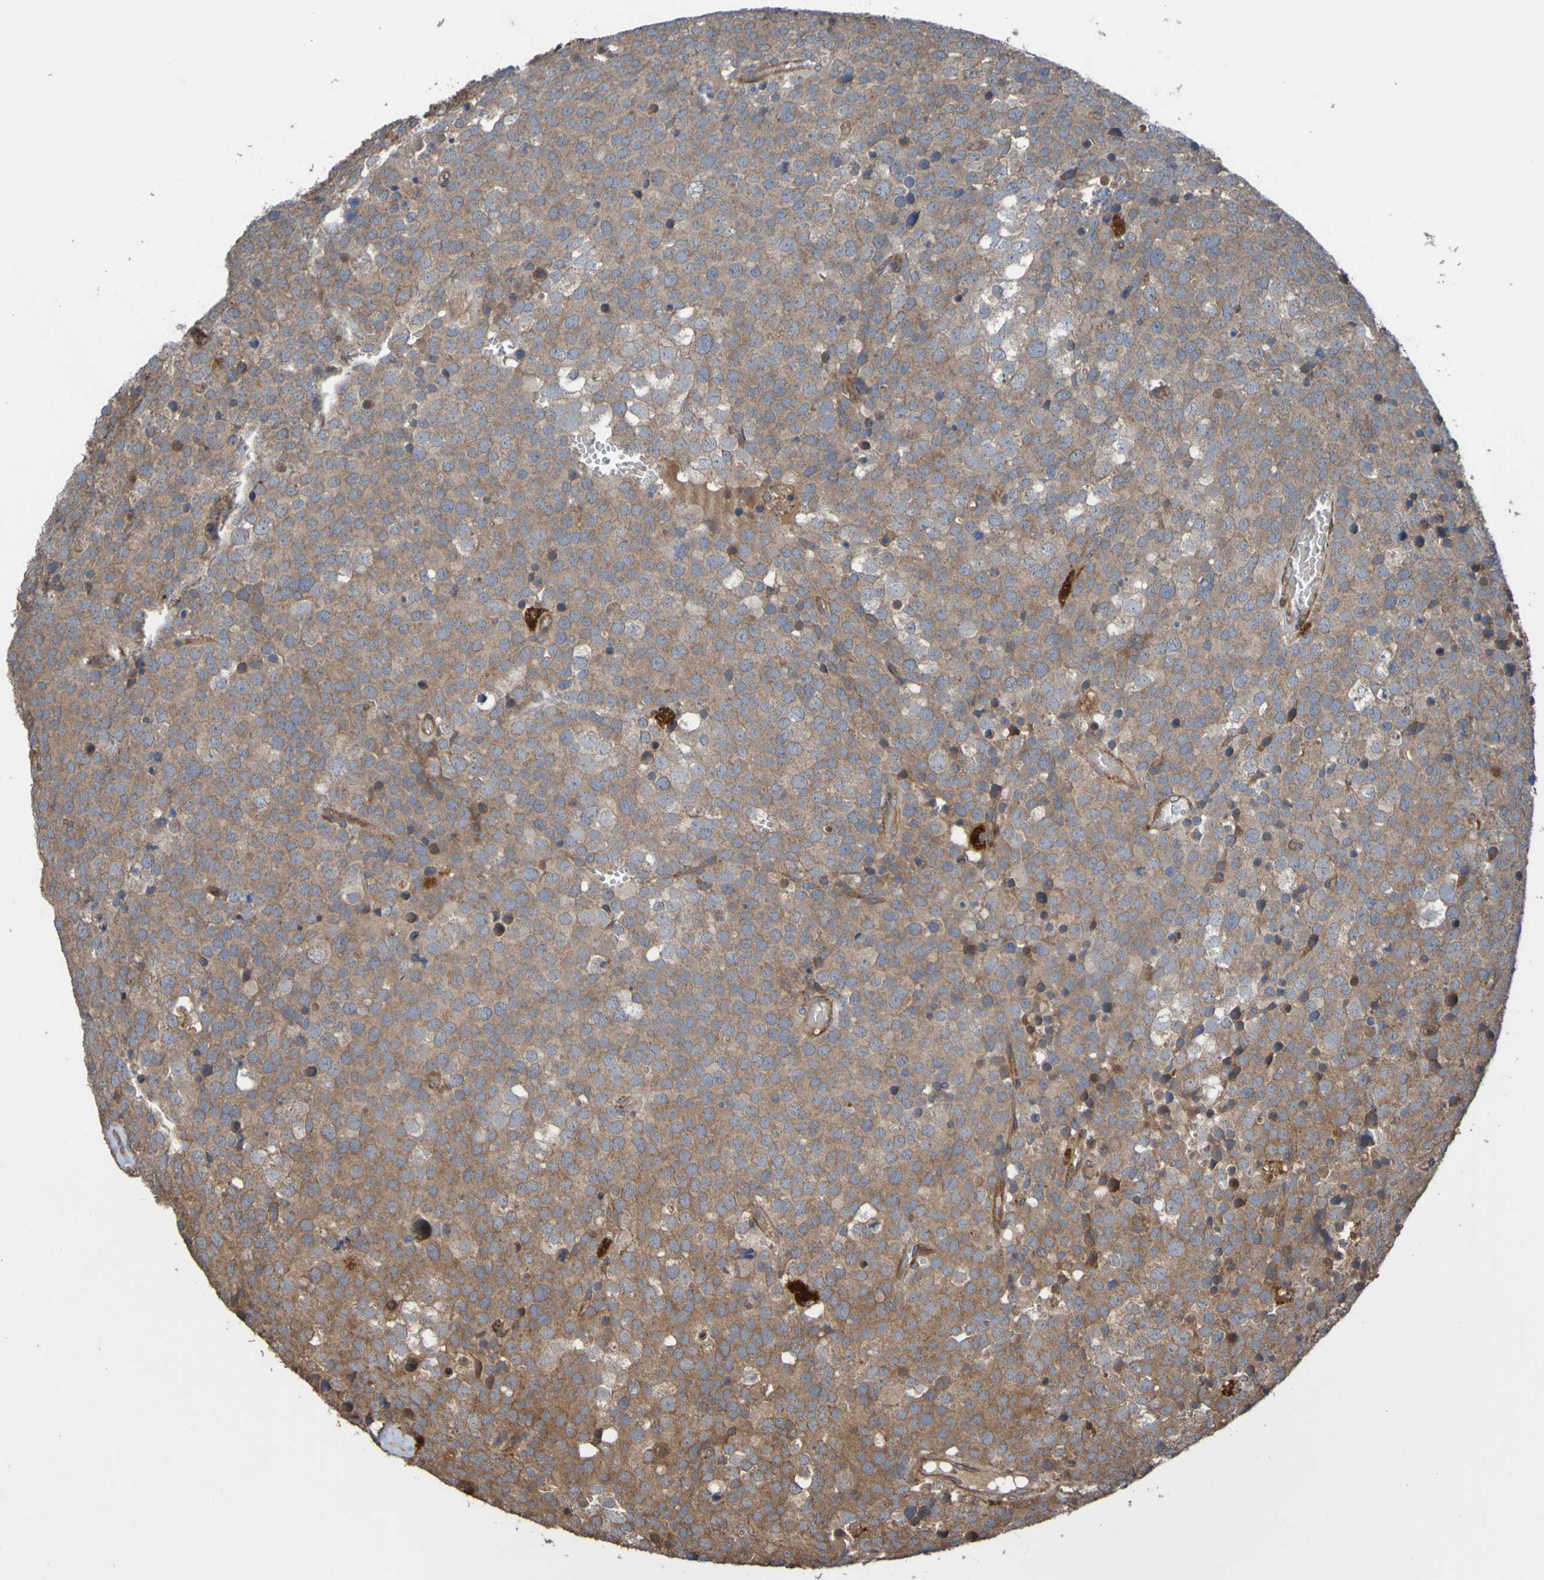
{"staining": {"intensity": "moderate", "quantity": ">75%", "location": "cytoplasmic/membranous"}, "tissue": "testis cancer", "cell_type": "Tumor cells", "image_type": "cancer", "snomed": [{"axis": "morphology", "description": "Seminoma, NOS"}, {"axis": "topography", "description": "Testis"}], "caption": "High-power microscopy captured an immunohistochemistry histopathology image of testis cancer, revealing moderate cytoplasmic/membranous staining in approximately >75% of tumor cells. The staining was performed using DAB to visualize the protein expression in brown, while the nuclei were stained in blue with hematoxylin (Magnification: 20x).", "gene": "UCN", "patient": {"sex": "male", "age": 71}}